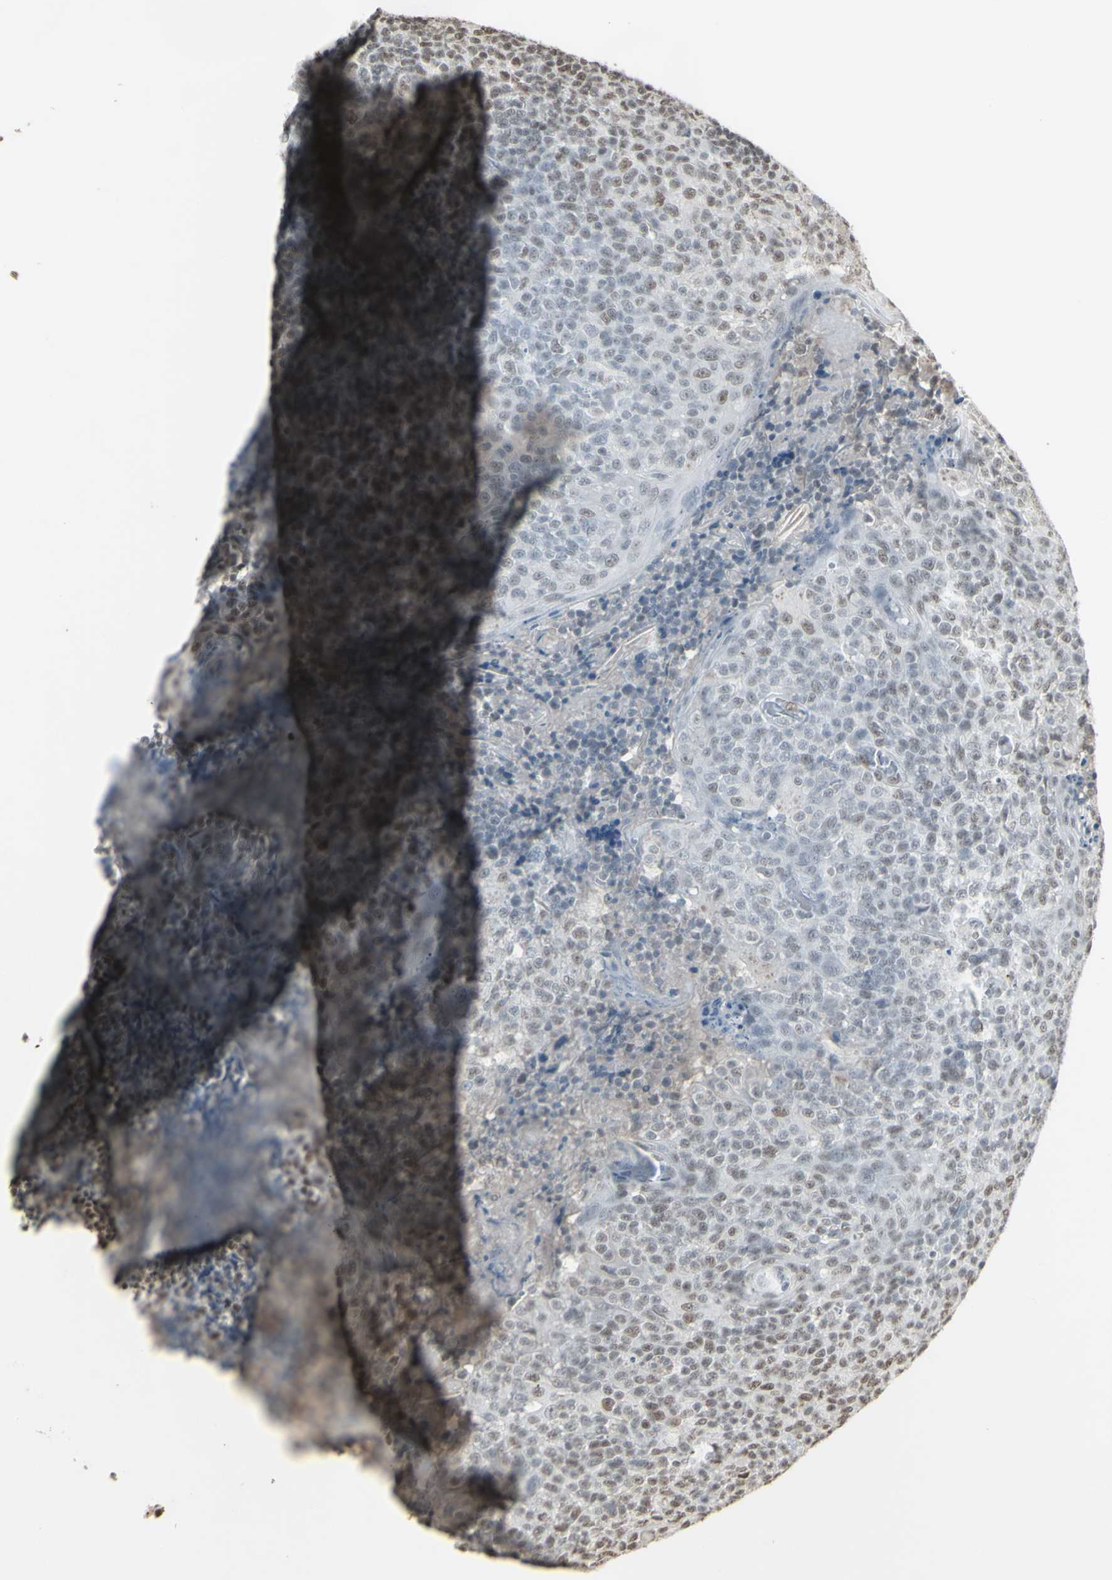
{"staining": {"intensity": "moderate", "quantity": "<25%", "location": "nuclear"}, "tissue": "tonsil", "cell_type": "Germinal center cells", "image_type": "normal", "snomed": [{"axis": "morphology", "description": "Normal tissue, NOS"}, {"axis": "topography", "description": "Tonsil"}], "caption": "Immunohistochemical staining of normal human tonsil displays low levels of moderate nuclear expression in approximately <25% of germinal center cells.", "gene": "TRIM28", "patient": {"sex": "female", "age": 19}}